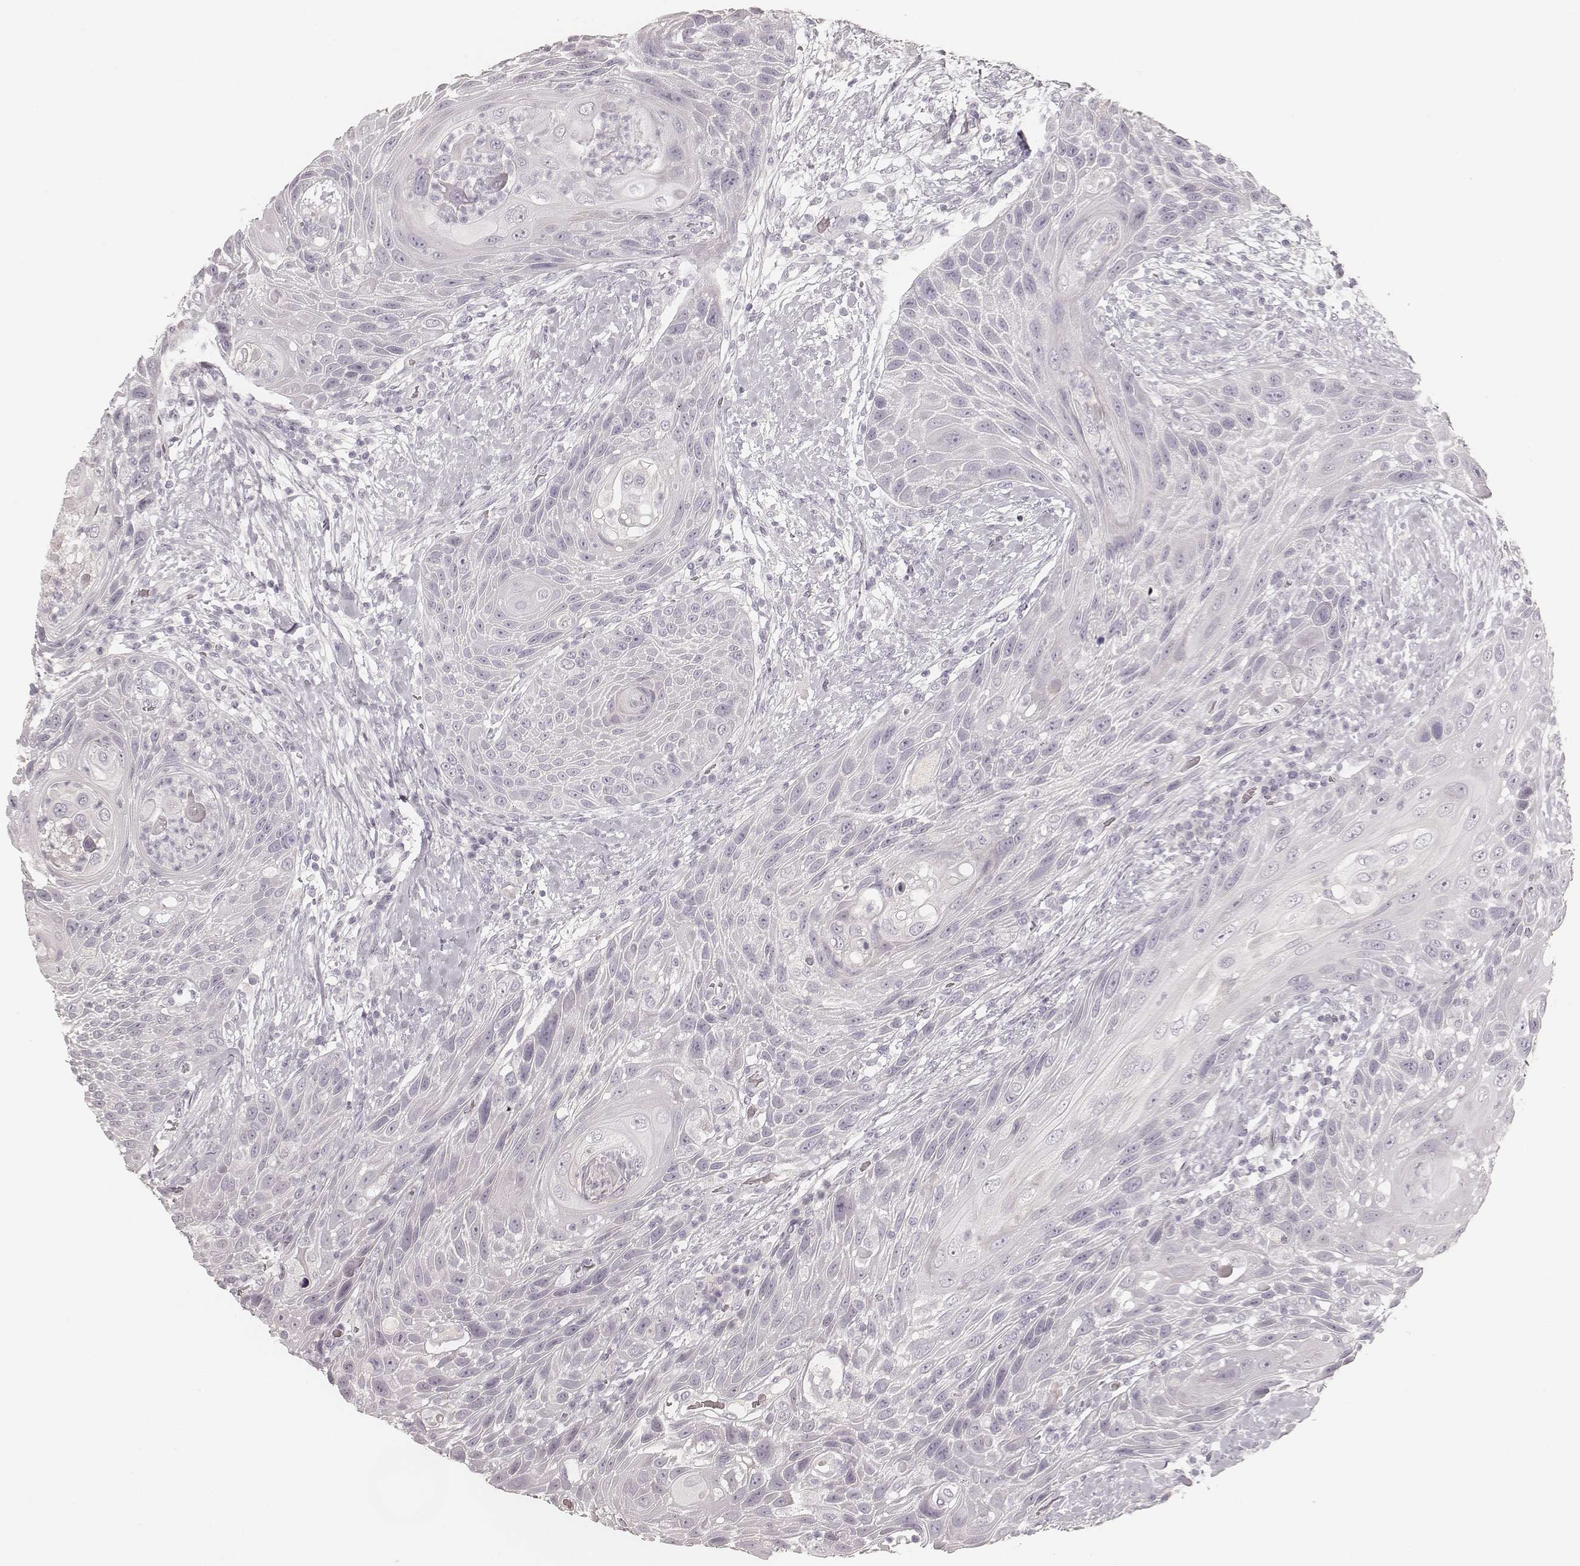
{"staining": {"intensity": "negative", "quantity": "none", "location": "none"}, "tissue": "head and neck cancer", "cell_type": "Tumor cells", "image_type": "cancer", "snomed": [{"axis": "morphology", "description": "Squamous cell carcinoma, NOS"}, {"axis": "topography", "description": "Head-Neck"}], "caption": "Tumor cells show no significant expression in head and neck cancer (squamous cell carcinoma).", "gene": "KRT31", "patient": {"sex": "male", "age": 69}}